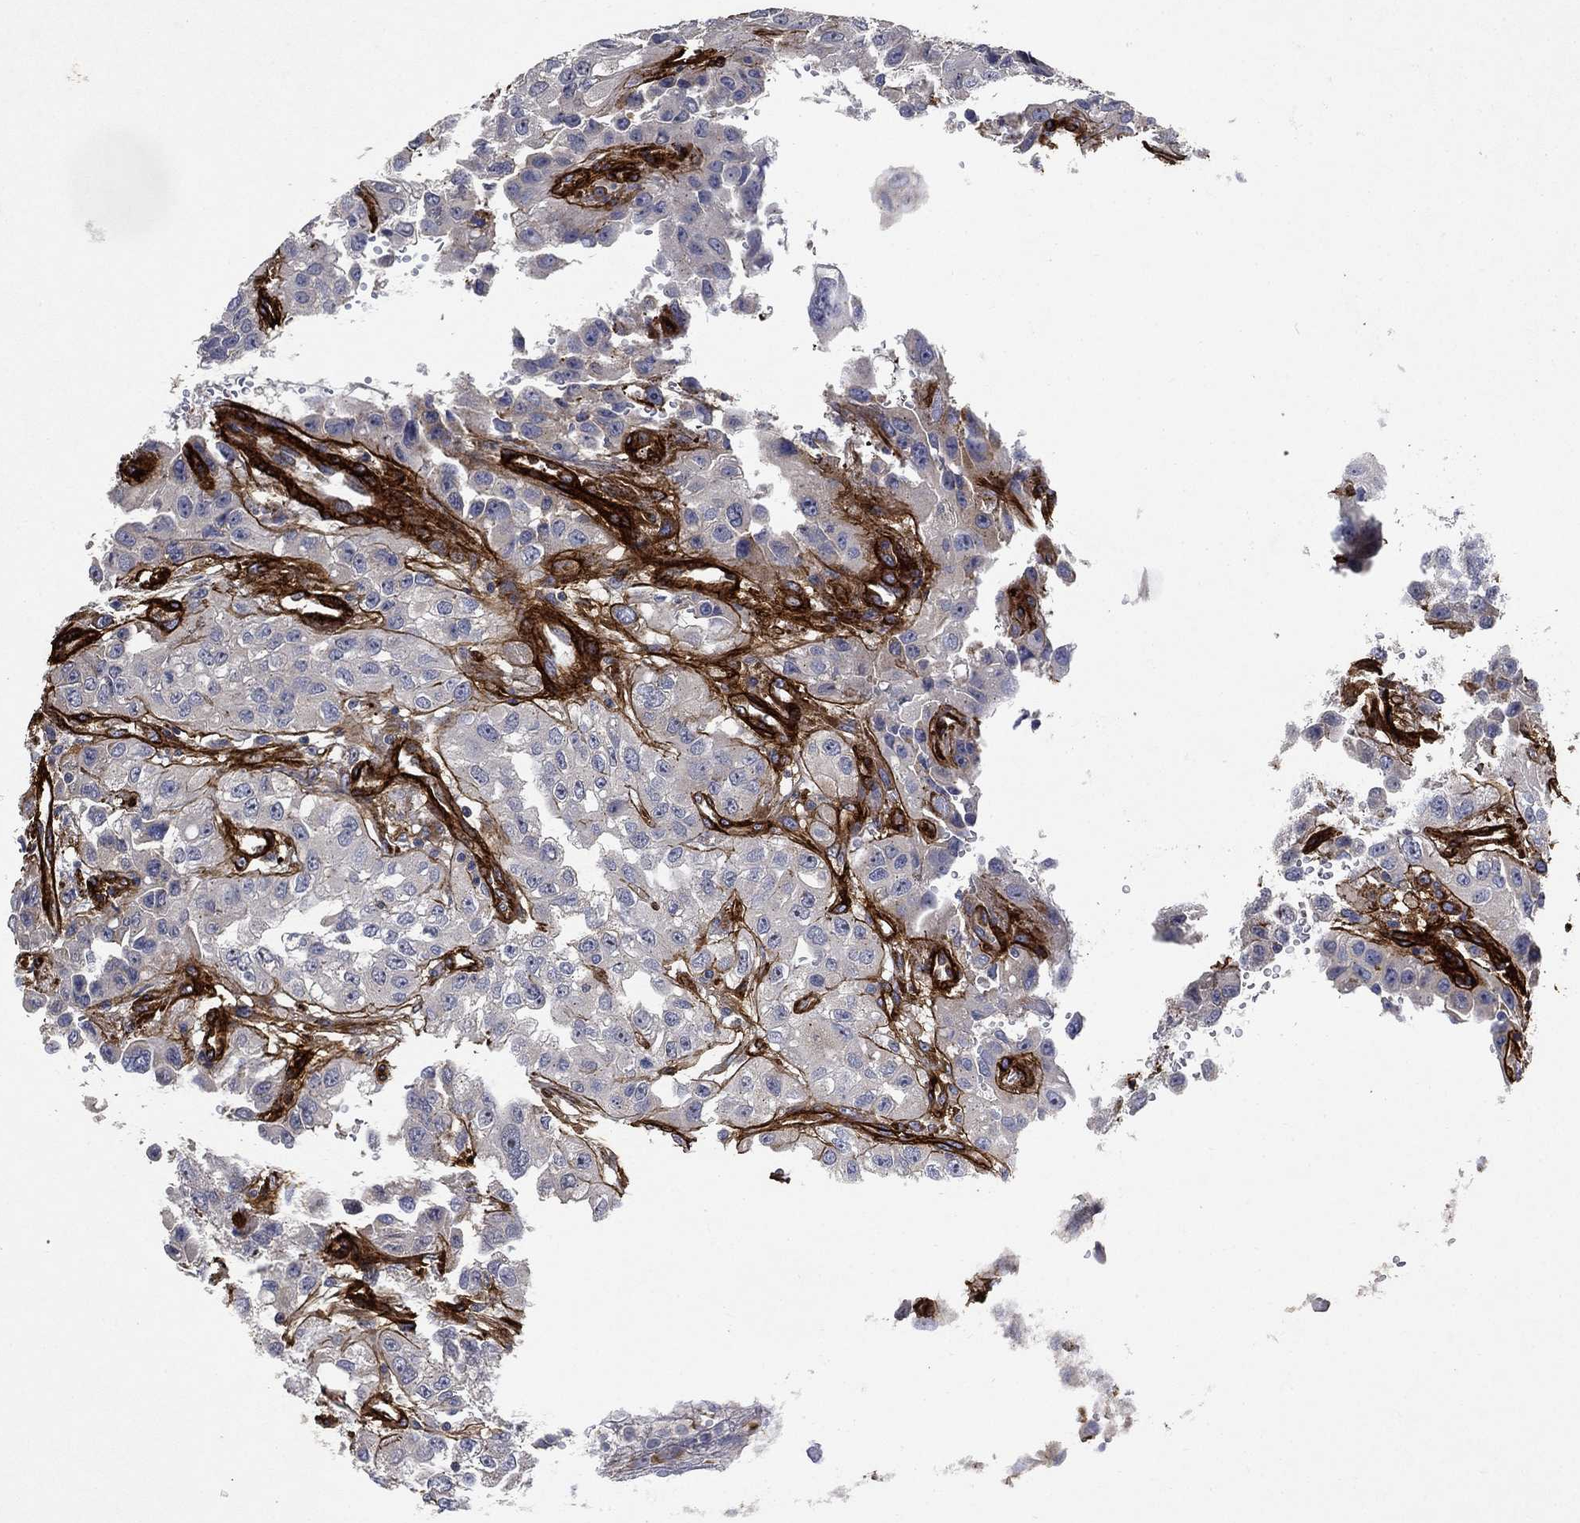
{"staining": {"intensity": "negative", "quantity": "none", "location": "none"}, "tissue": "renal cancer", "cell_type": "Tumor cells", "image_type": "cancer", "snomed": [{"axis": "morphology", "description": "Adenocarcinoma, NOS"}, {"axis": "topography", "description": "Kidney"}], "caption": "DAB (3,3'-diaminobenzidine) immunohistochemical staining of renal cancer (adenocarcinoma) displays no significant expression in tumor cells. (Stains: DAB IHC with hematoxylin counter stain, Microscopy: brightfield microscopy at high magnification).", "gene": "COL4A2", "patient": {"sex": "male", "age": 64}}